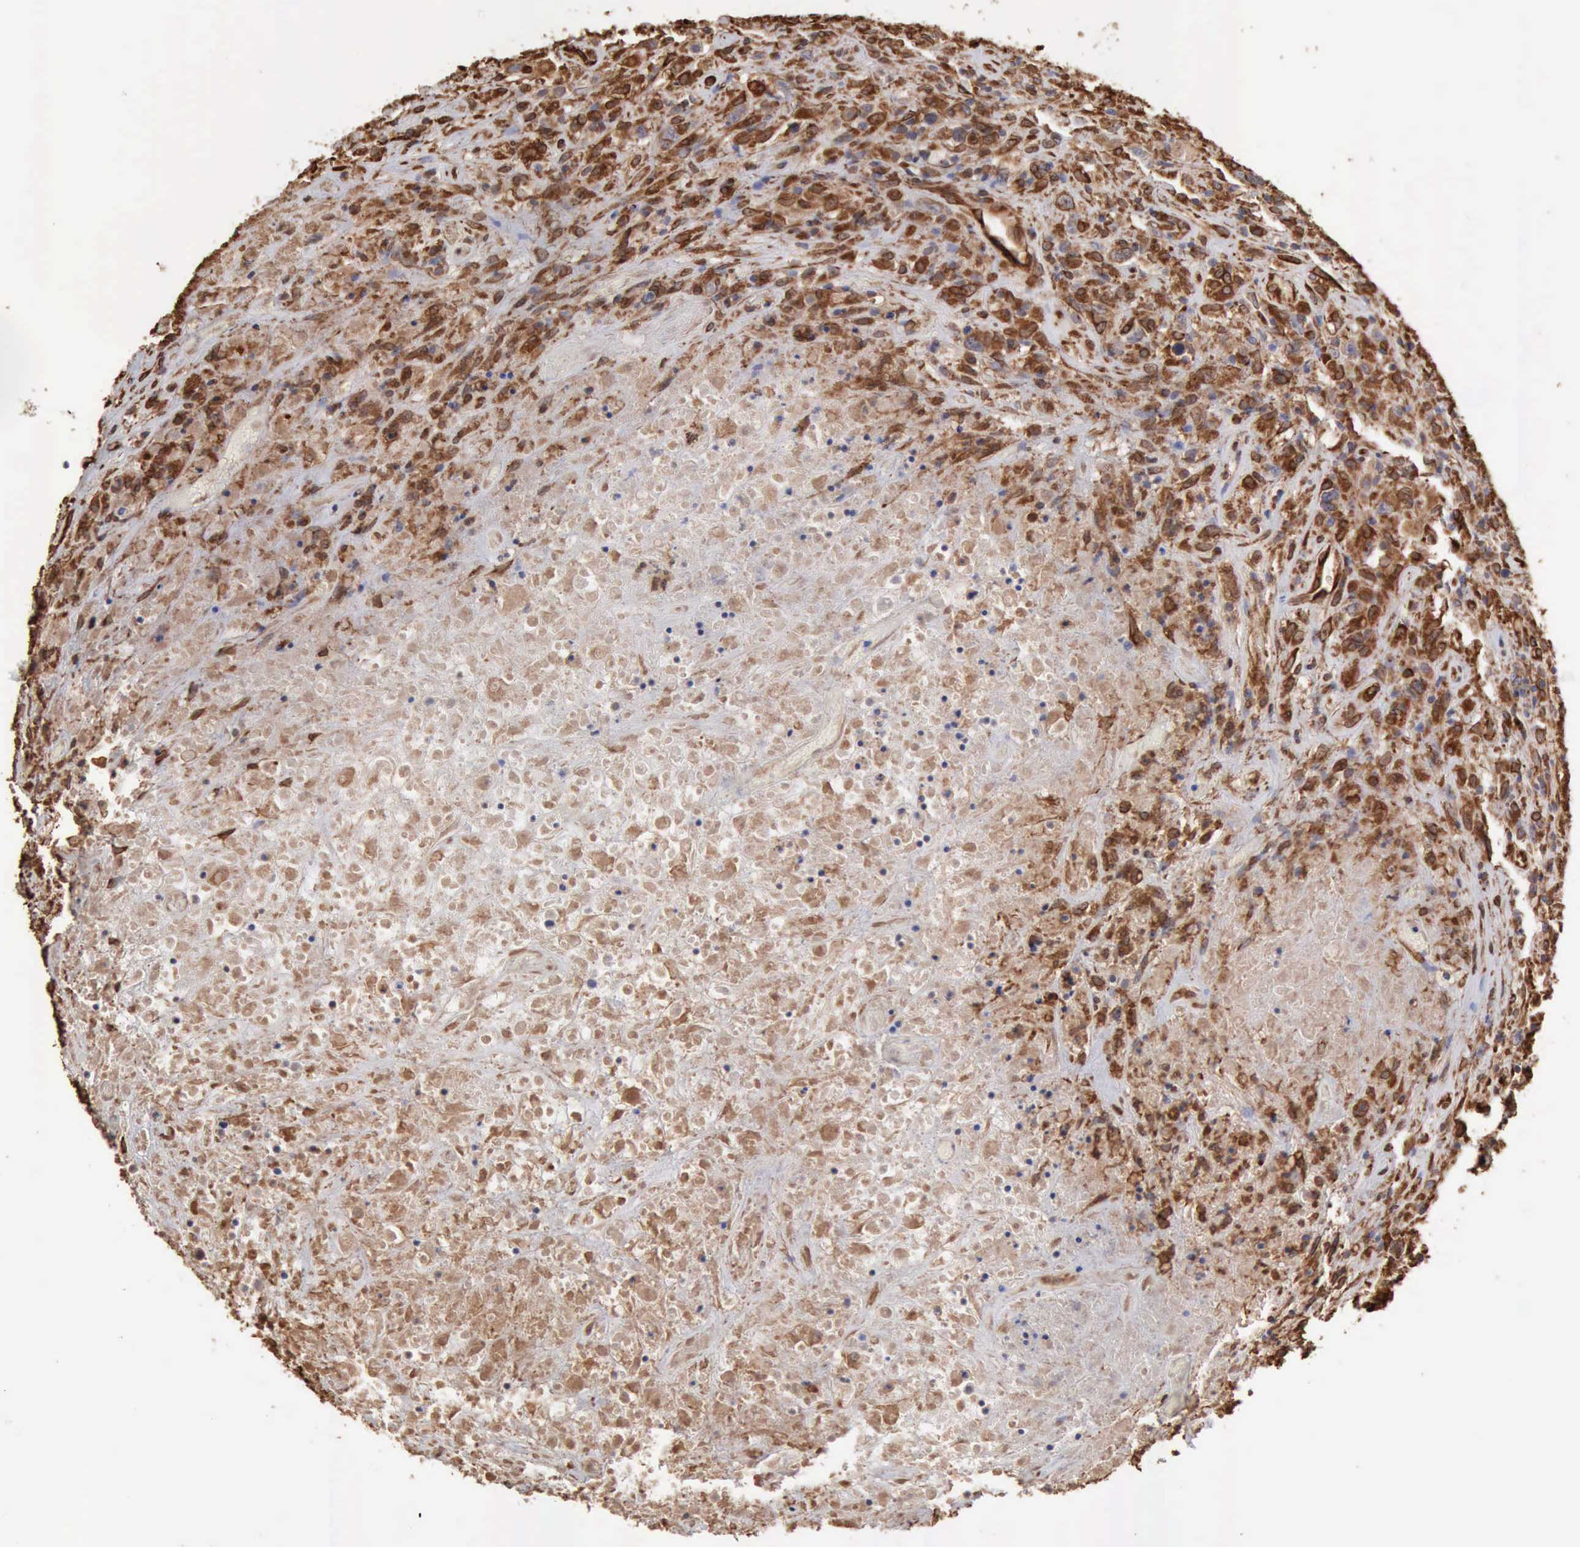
{"staining": {"intensity": "strong", "quantity": ">75%", "location": "cytoplasmic/membranous,nuclear"}, "tissue": "lymphoma", "cell_type": "Tumor cells", "image_type": "cancer", "snomed": [{"axis": "morphology", "description": "Hodgkin's disease, NOS"}, {"axis": "topography", "description": "Lymph node"}], "caption": "IHC photomicrograph of lymphoma stained for a protein (brown), which exhibits high levels of strong cytoplasmic/membranous and nuclear staining in about >75% of tumor cells.", "gene": "APOL2", "patient": {"sex": "male", "age": 46}}